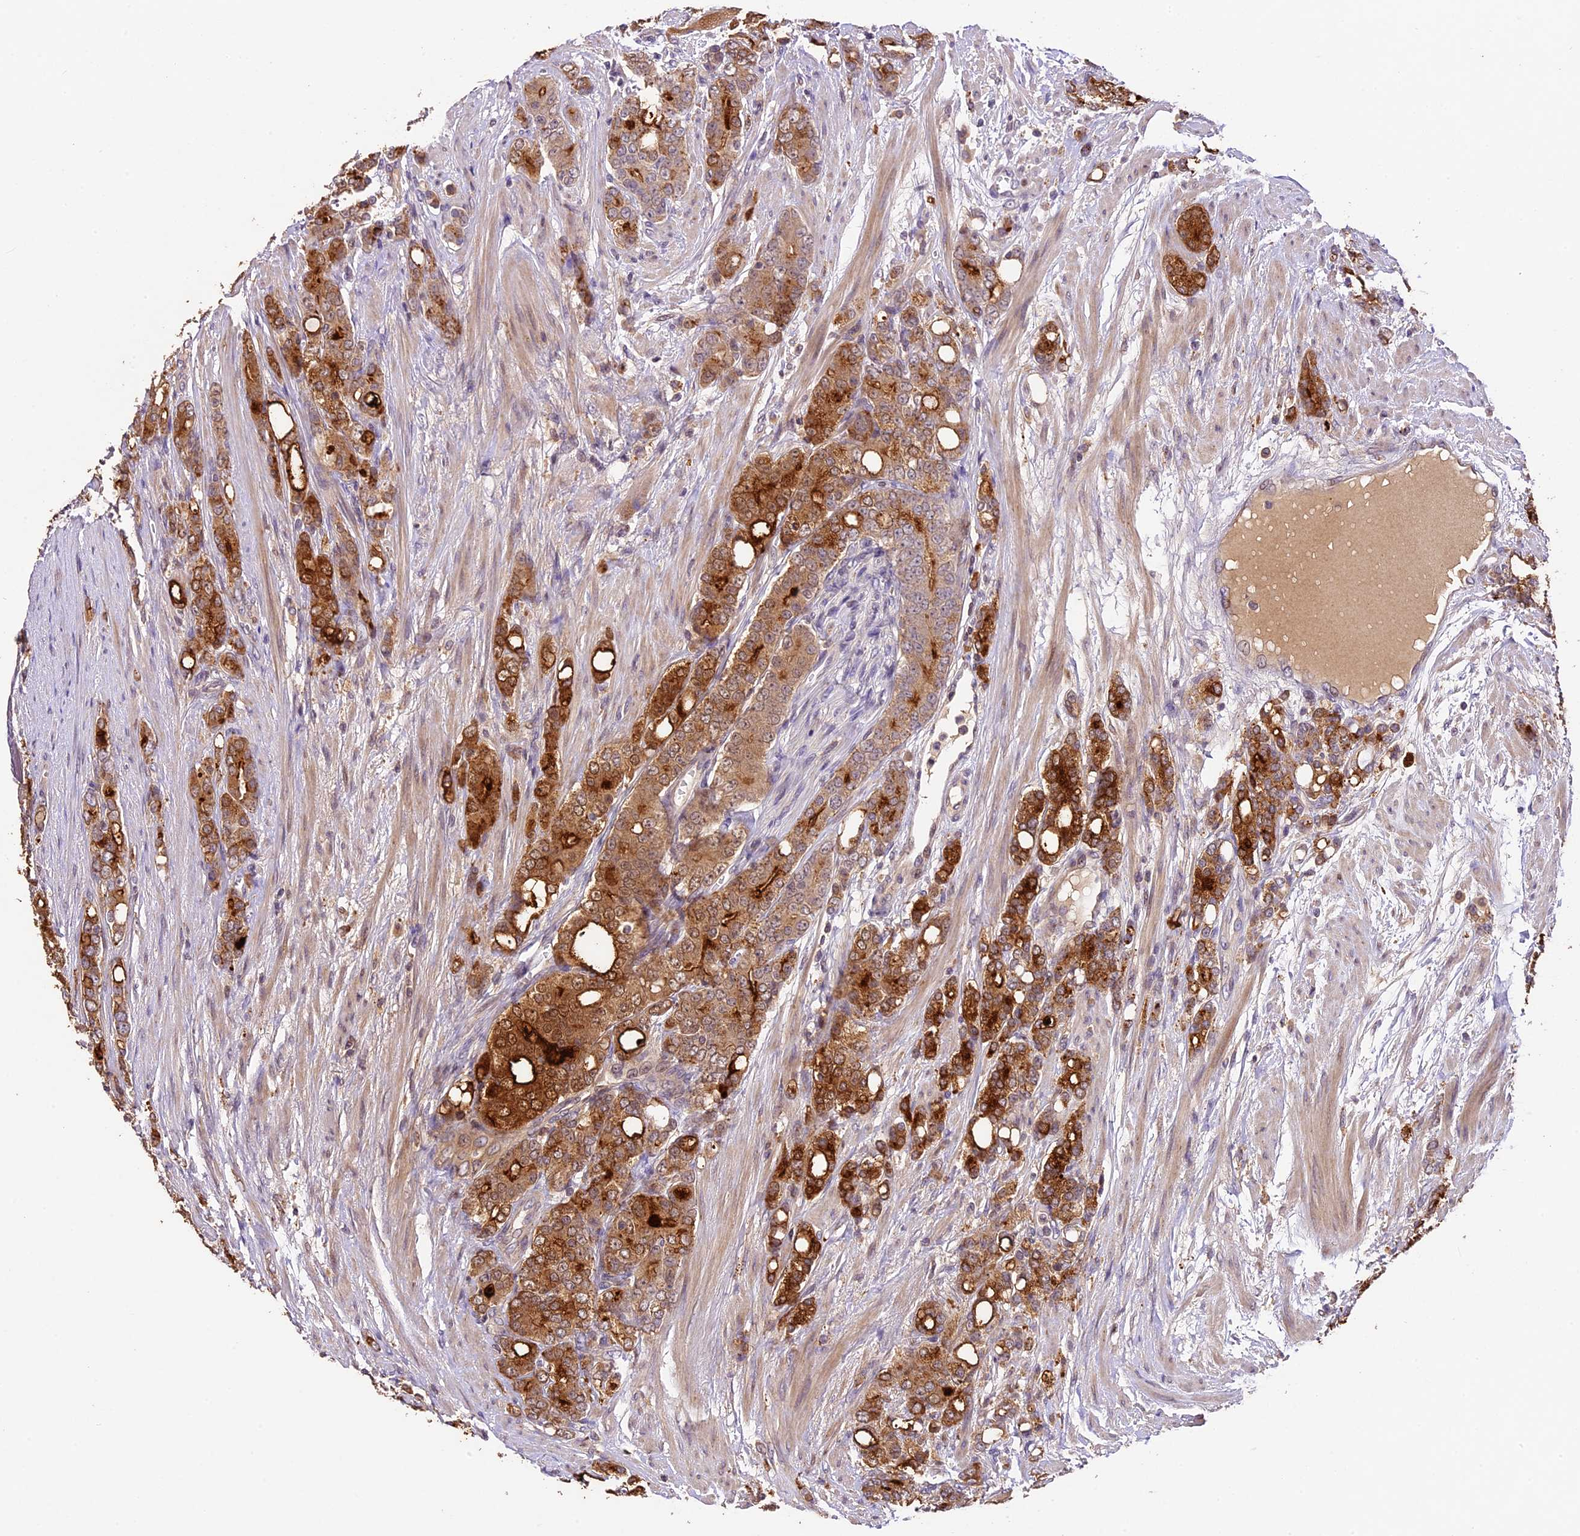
{"staining": {"intensity": "strong", "quantity": ">75%", "location": "cytoplasmic/membranous"}, "tissue": "prostate cancer", "cell_type": "Tumor cells", "image_type": "cancer", "snomed": [{"axis": "morphology", "description": "Adenocarcinoma, High grade"}, {"axis": "topography", "description": "Prostate"}], "caption": "Immunohistochemistry staining of prostate cancer (high-grade adenocarcinoma), which displays high levels of strong cytoplasmic/membranous expression in about >75% of tumor cells indicating strong cytoplasmic/membranous protein expression. The staining was performed using DAB (brown) for protein detection and nuclei were counterstained in hematoxylin (blue).", "gene": "DGKH", "patient": {"sex": "male", "age": 62}}